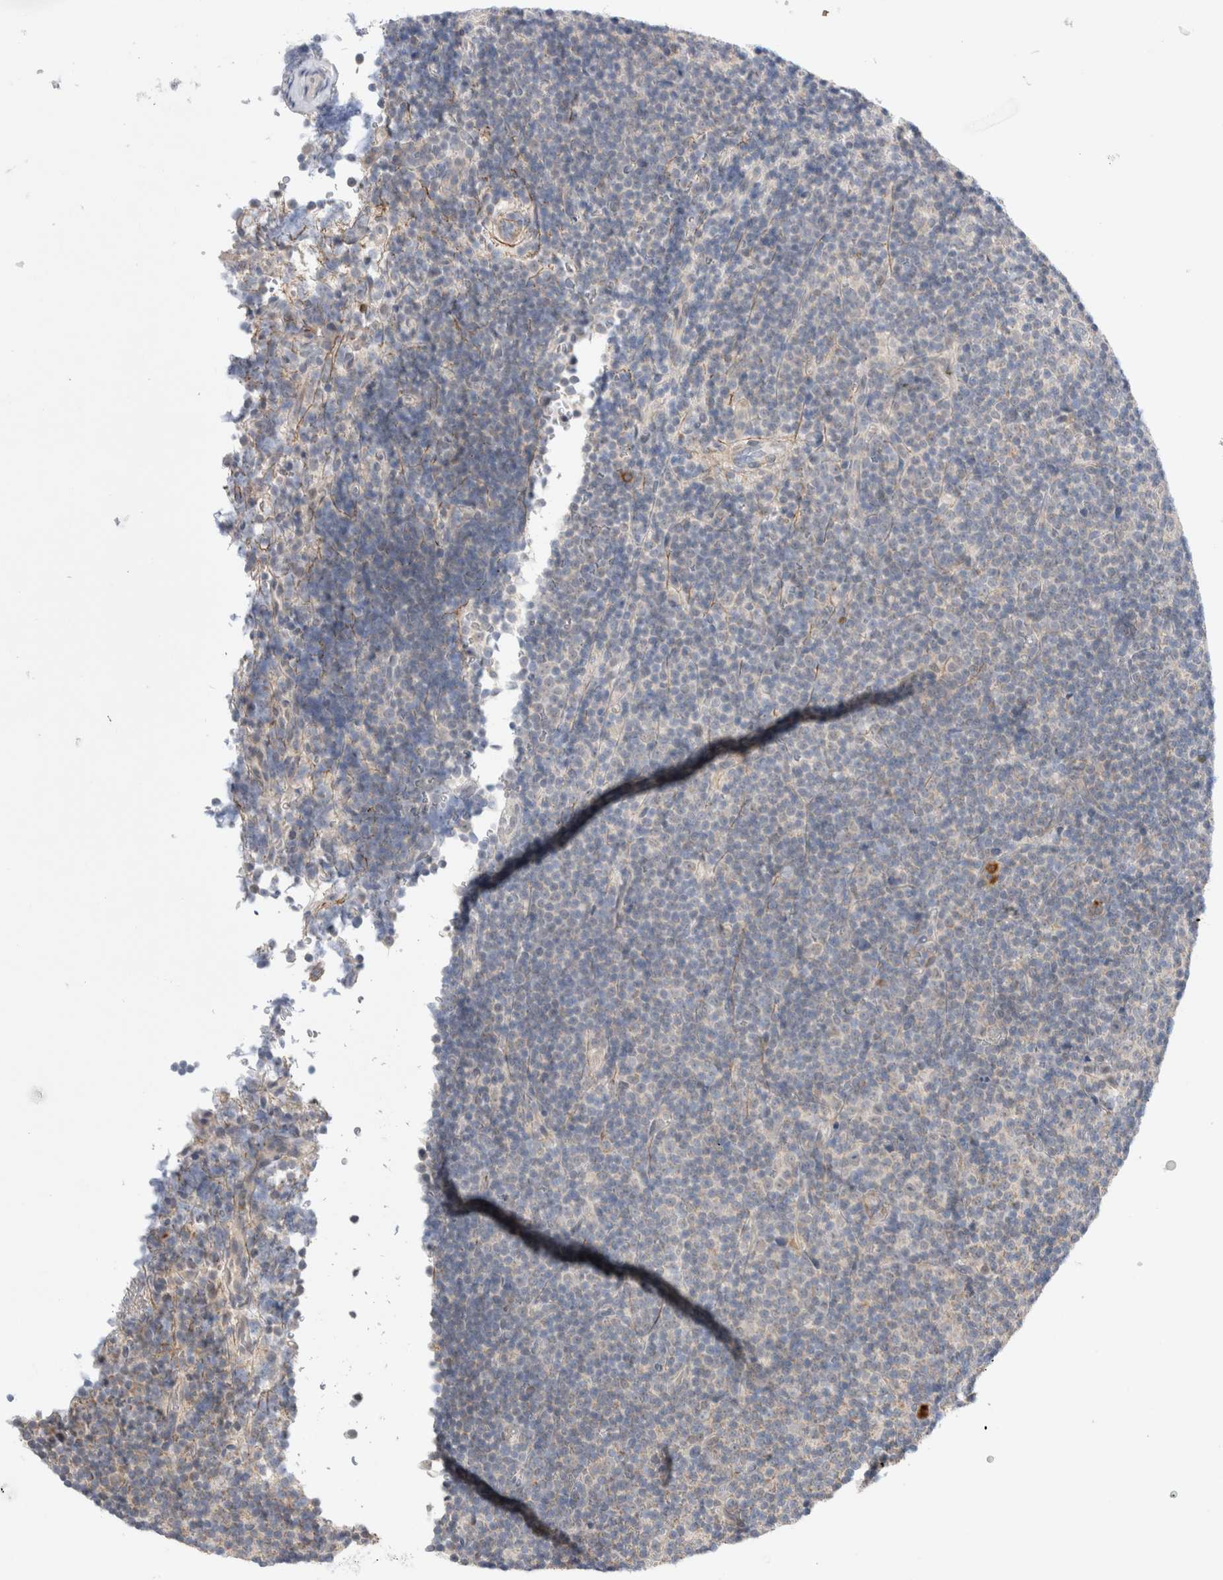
{"staining": {"intensity": "negative", "quantity": "none", "location": "none"}, "tissue": "lymphoma", "cell_type": "Tumor cells", "image_type": "cancer", "snomed": [{"axis": "morphology", "description": "Malignant lymphoma, non-Hodgkin's type, Low grade"}, {"axis": "topography", "description": "Lymph node"}], "caption": "Immunohistochemistry (IHC) photomicrograph of malignant lymphoma, non-Hodgkin's type (low-grade) stained for a protein (brown), which displays no positivity in tumor cells.", "gene": "GSDMB", "patient": {"sex": "female", "age": 67}}